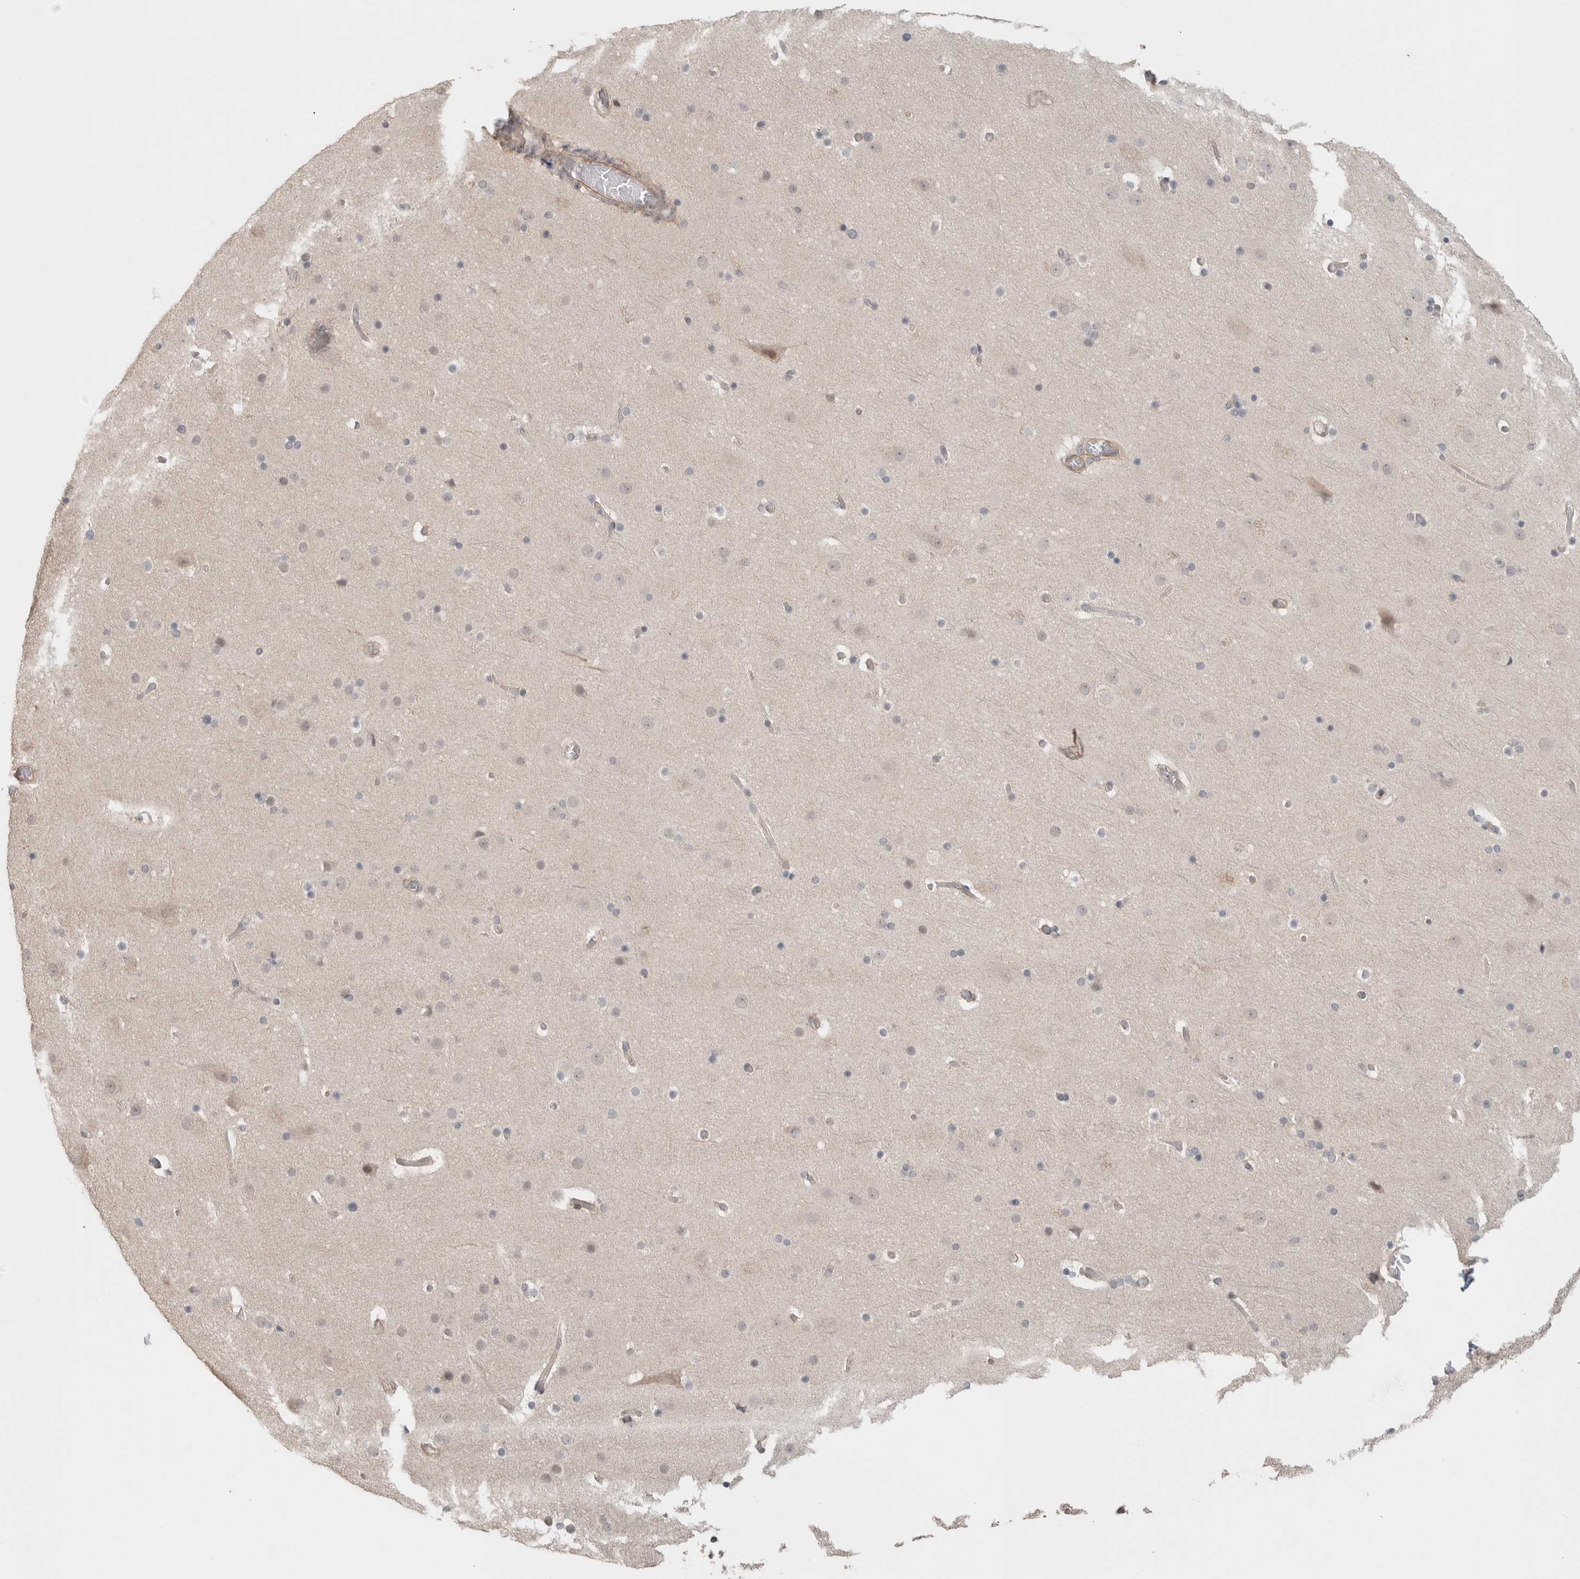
{"staining": {"intensity": "weak", "quantity": ">75%", "location": "cytoplasmic/membranous"}, "tissue": "cerebral cortex", "cell_type": "Endothelial cells", "image_type": "normal", "snomed": [{"axis": "morphology", "description": "Normal tissue, NOS"}, {"axis": "topography", "description": "Cerebral cortex"}], "caption": "Protein staining of benign cerebral cortex displays weak cytoplasmic/membranous expression in approximately >75% of endothelial cells.", "gene": "HSPG2", "patient": {"sex": "male", "age": 57}}